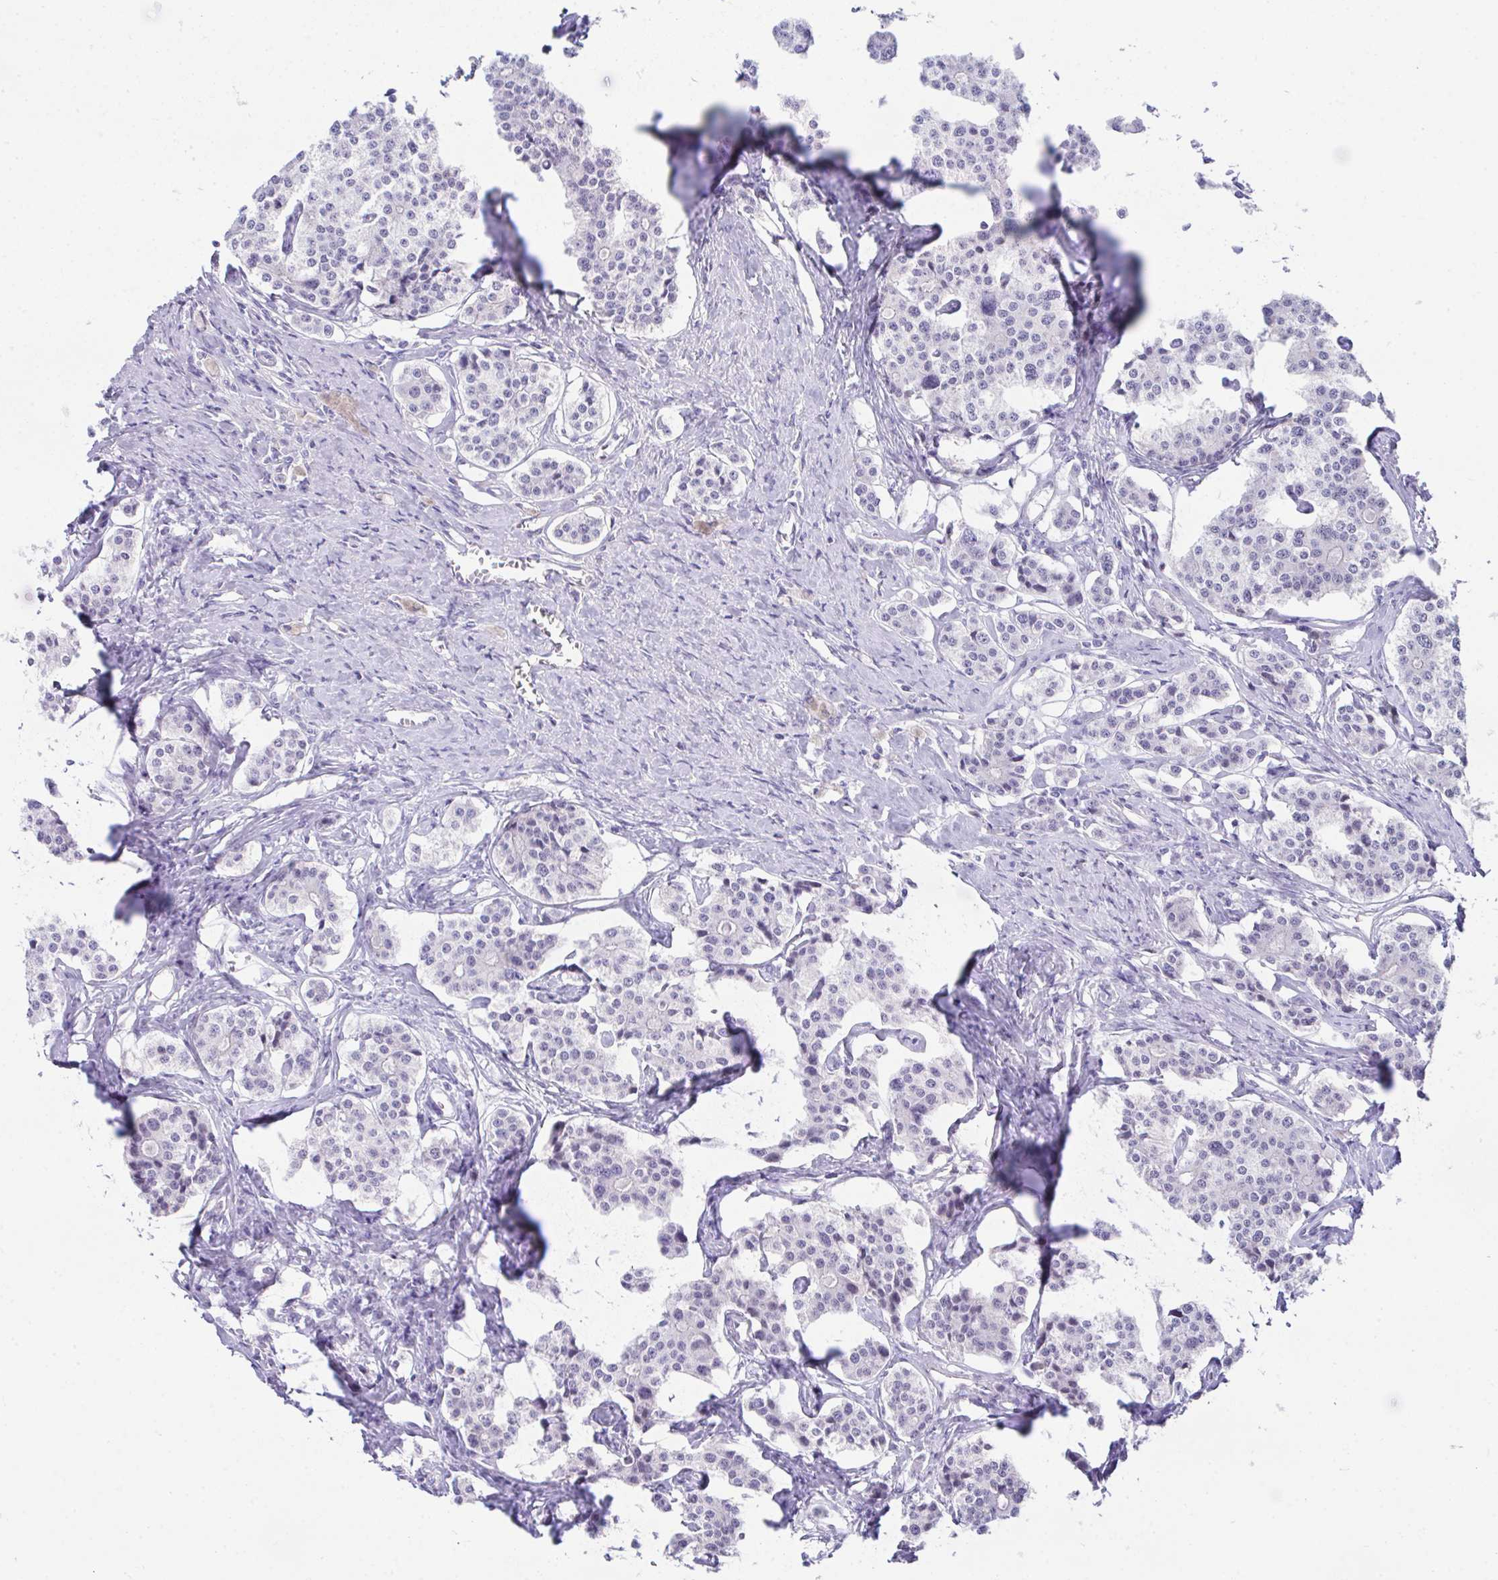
{"staining": {"intensity": "negative", "quantity": "none", "location": "none"}, "tissue": "carcinoid", "cell_type": "Tumor cells", "image_type": "cancer", "snomed": [{"axis": "morphology", "description": "Carcinoid, malignant, NOS"}, {"axis": "topography", "description": "Small intestine"}], "caption": "A micrograph of human carcinoid is negative for staining in tumor cells. Brightfield microscopy of IHC stained with DAB (brown) and hematoxylin (blue), captured at high magnification.", "gene": "ATP6V0D2", "patient": {"sex": "male", "age": 63}}